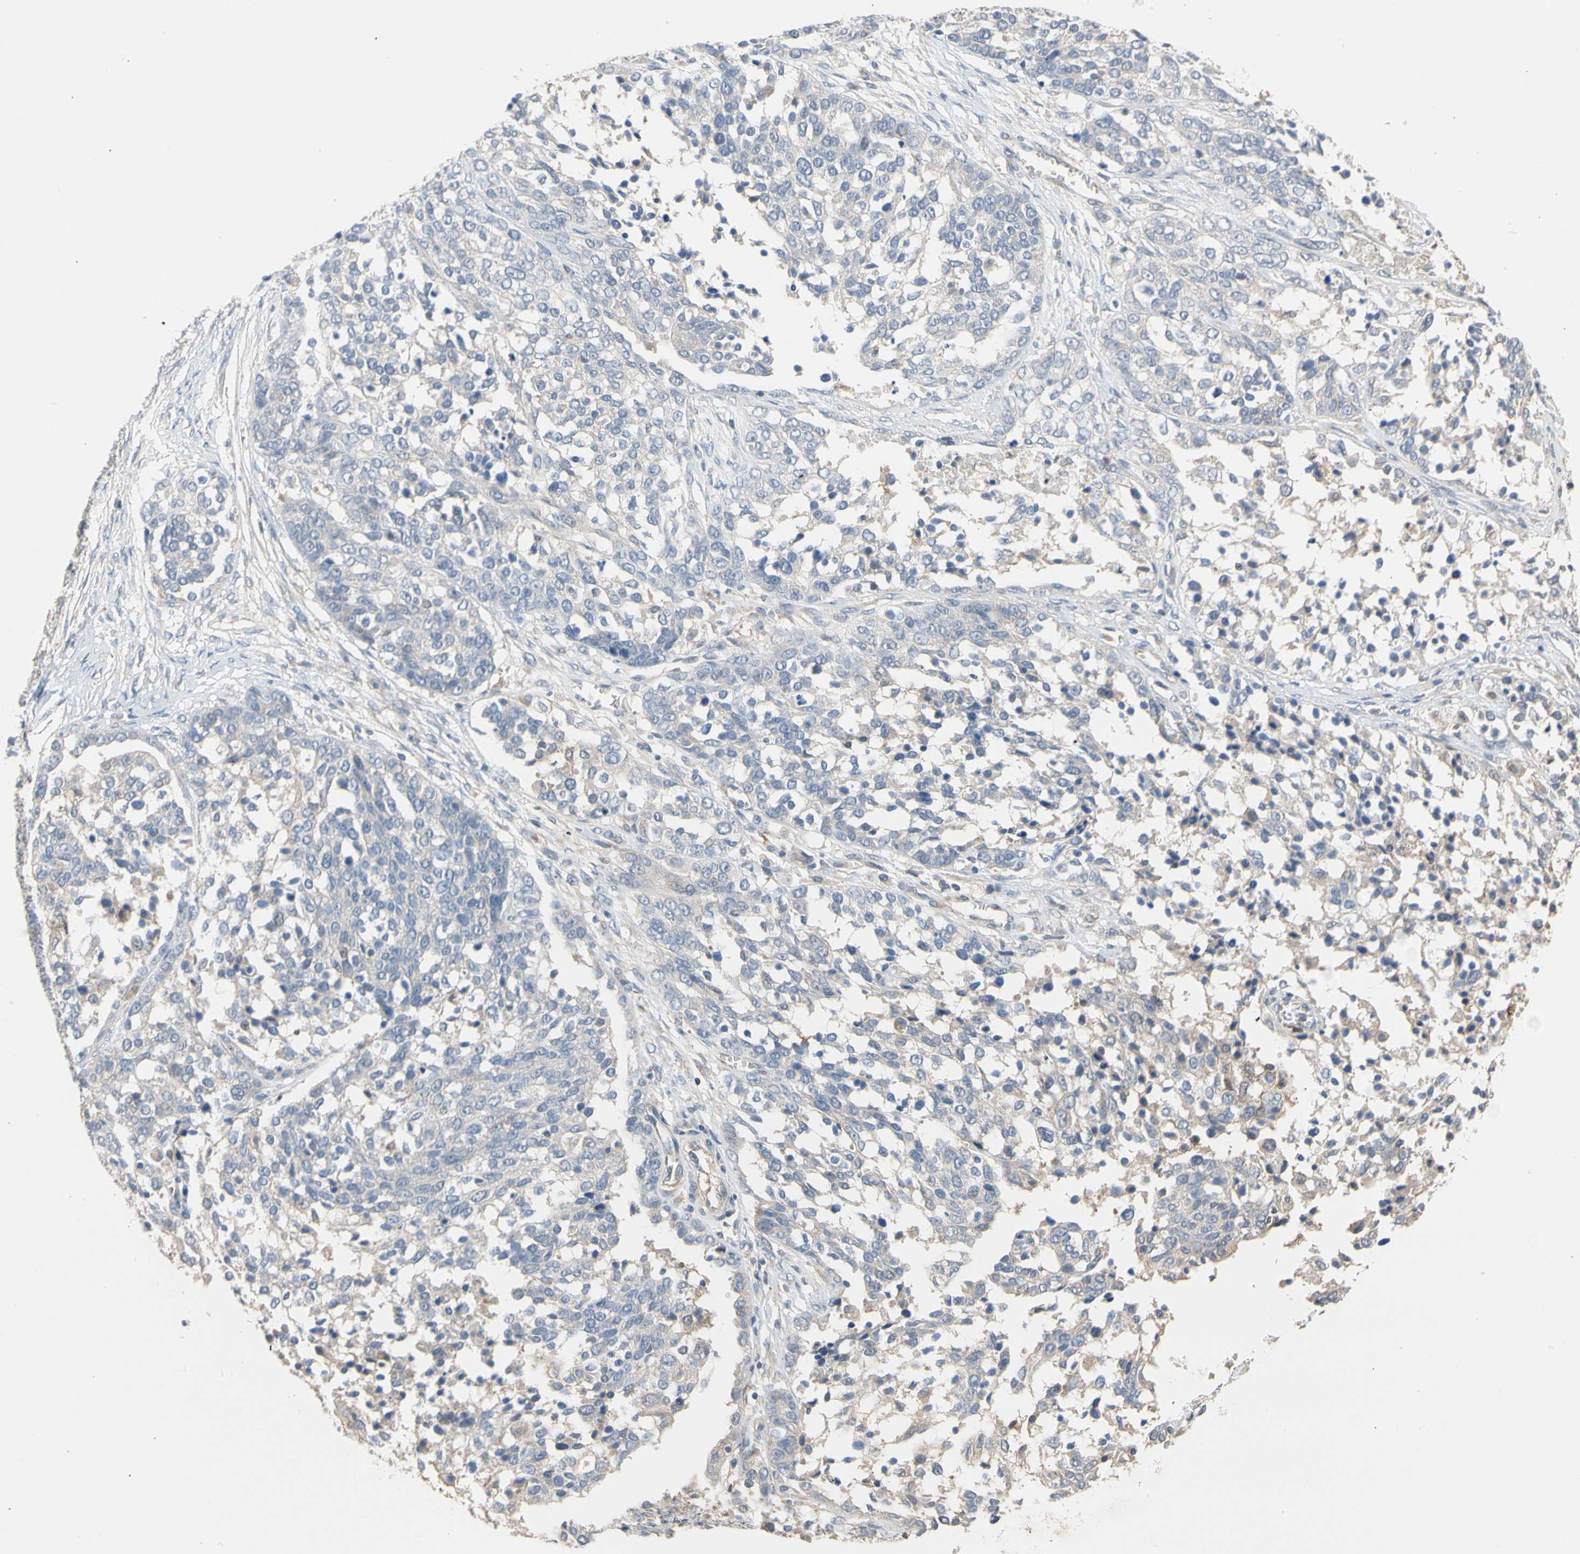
{"staining": {"intensity": "negative", "quantity": "none", "location": "none"}, "tissue": "ovarian cancer", "cell_type": "Tumor cells", "image_type": "cancer", "snomed": [{"axis": "morphology", "description": "Cystadenocarcinoma, serous, NOS"}, {"axis": "topography", "description": "Ovary"}], "caption": "The immunohistochemistry image has no significant positivity in tumor cells of ovarian cancer tissue.", "gene": "BBOX1", "patient": {"sex": "female", "age": 44}}